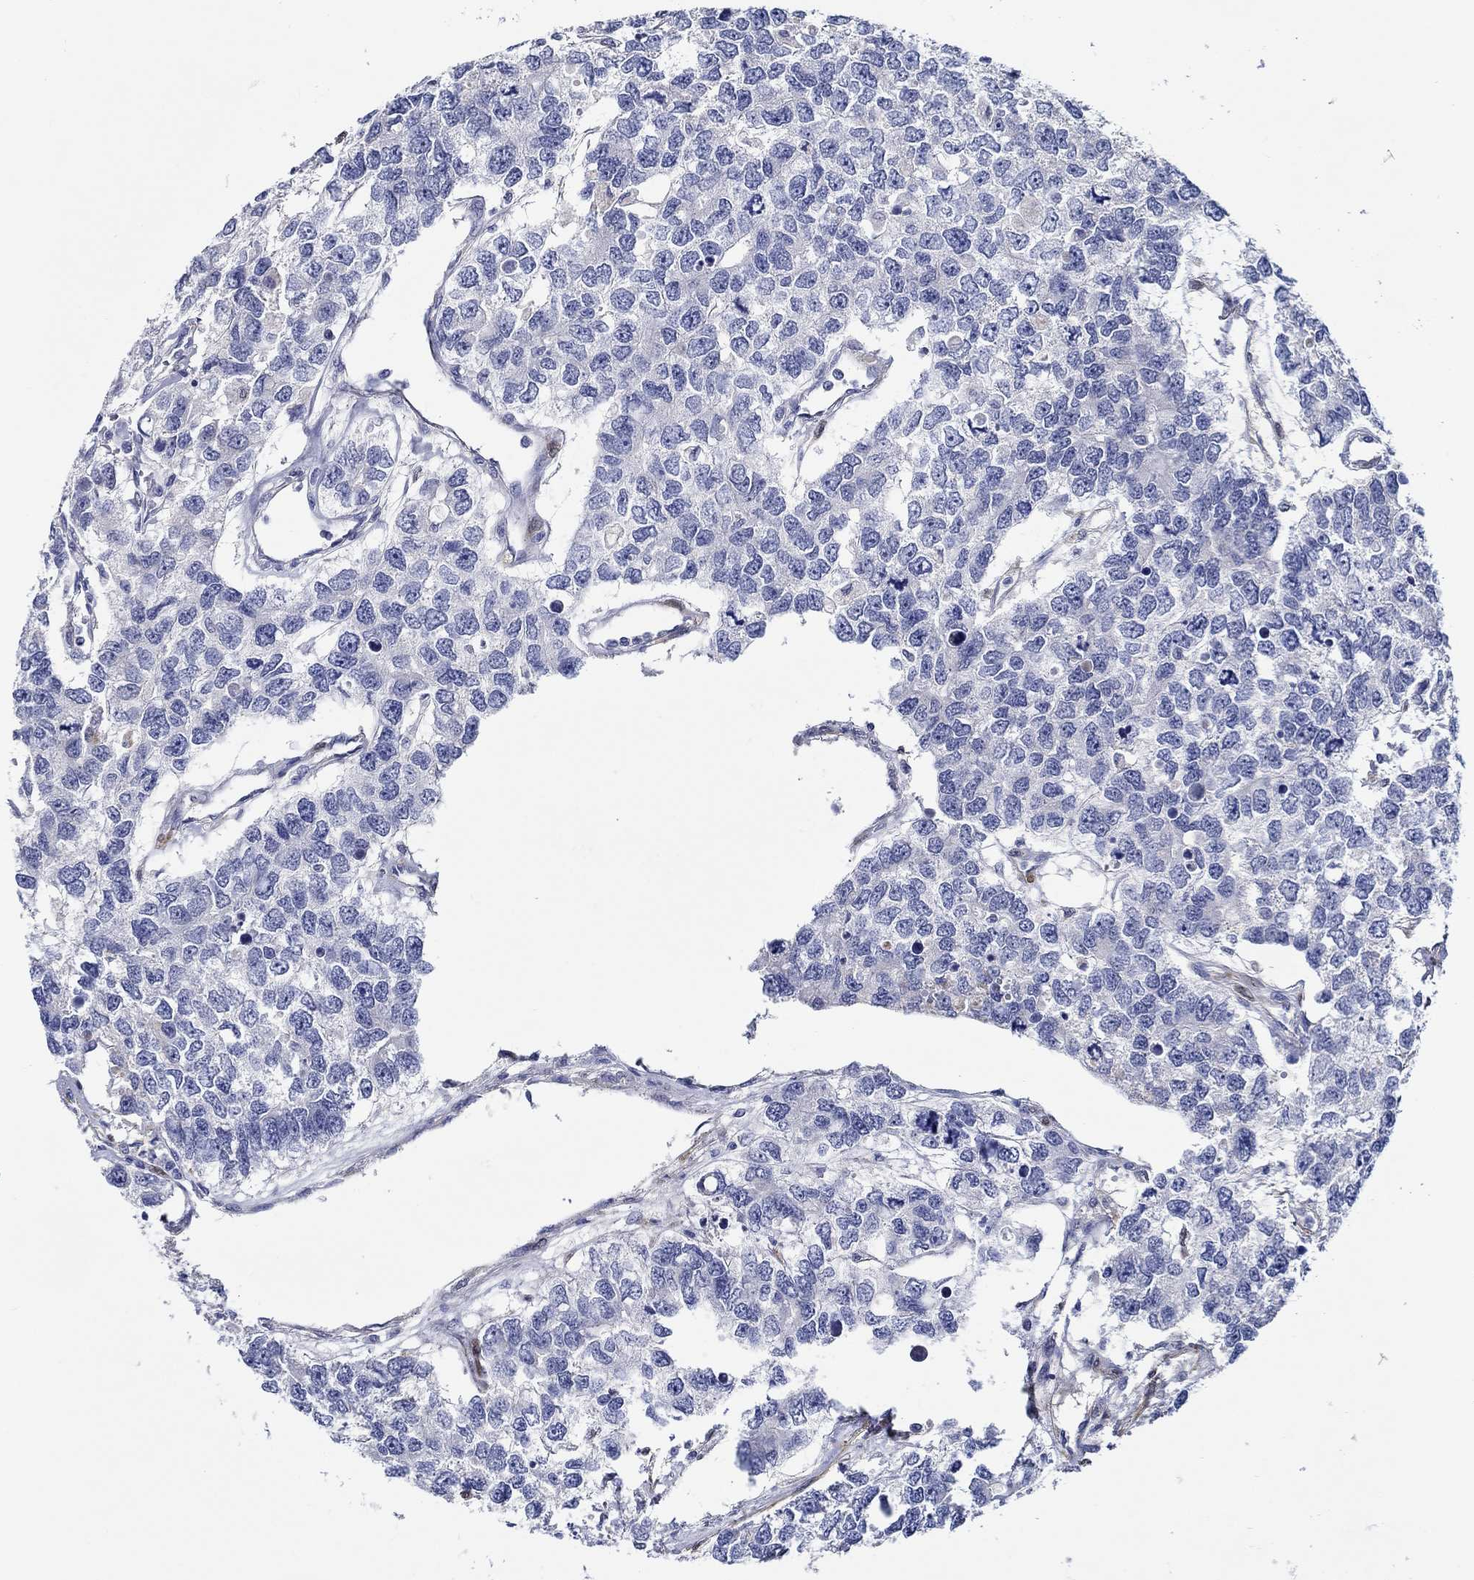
{"staining": {"intensity": "negative", "quantity": "none", "location": "none"}, "tissue": "testis cancer", "cell_type": "Tumor cells", "image_type": "cancer", "snomed": [{"axis": "morphology", "description": "Seminoma, NOS"}, {"axis": "topography", "description": "Testis"}], "caption": "IHC photomicrograph of neoplastic tissue: seminoma (testis) stained with DAB exhibits no significant protein expression in tumor cells.", "gene": "MC2R", "patient": {"sex": "male", "age": 52}}